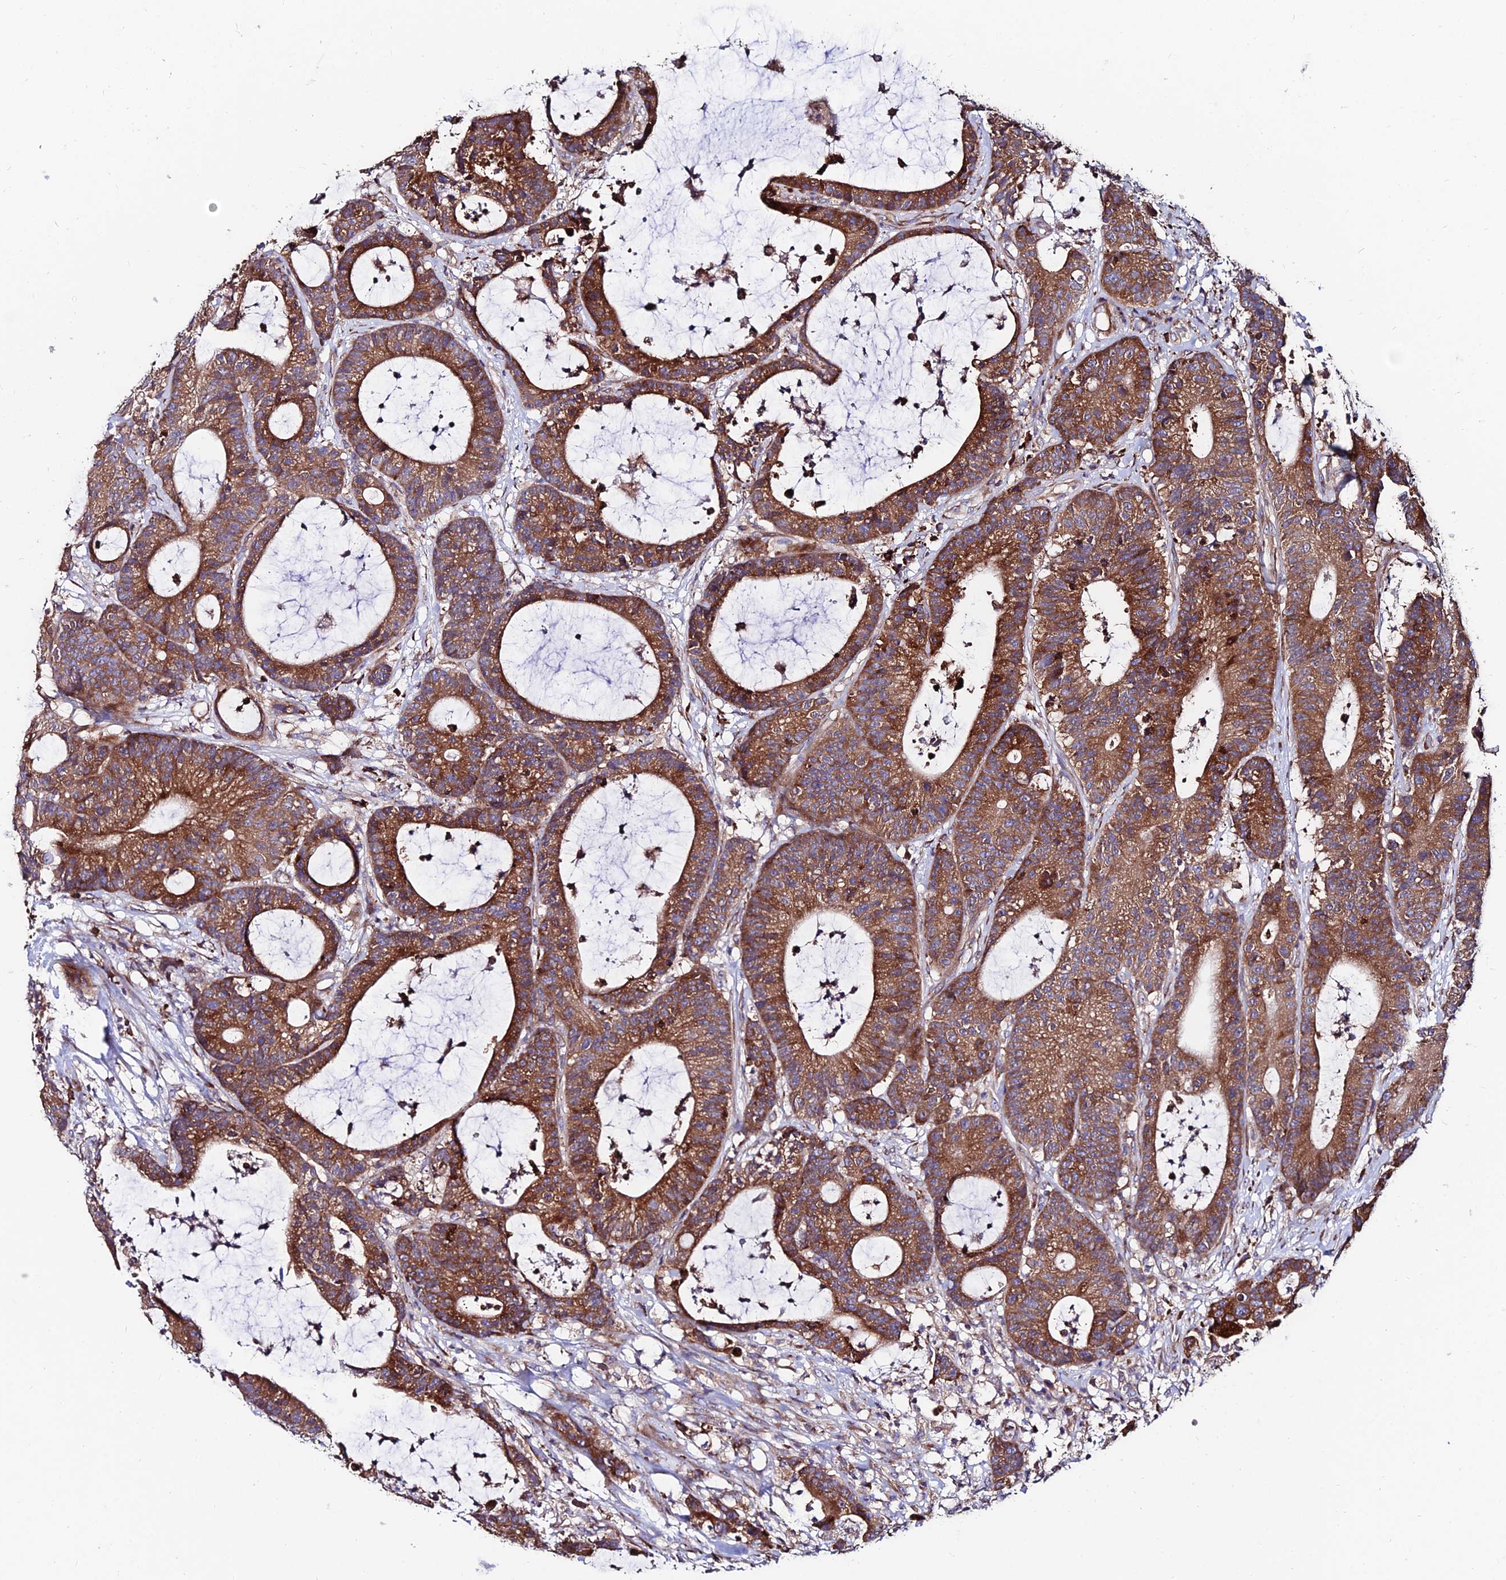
{"staining": {"intensity": "strong", "quantity": ">75%", "location": "cytoplasmic/membranous"}, "tissue": "colorectal cancer", "cell_type": "Tumor cells", "image_type": "cancer", "snomed": [{"axis": "morphology", "description": "Adenocarcinoma, NOS"}, {"axis": "topography", "description": "Colon"}], "caption": "Immunohistochemical staining of human colorectal adenocarcinoma shows high levels of strong cytoplasmic/membranous expression in approximately >75% of tumor cells. The protein is shown in brown color, while the nuclei are stained blue.", "gene": "EIF3K", "patient": {"sex": "female", "age": 84}}